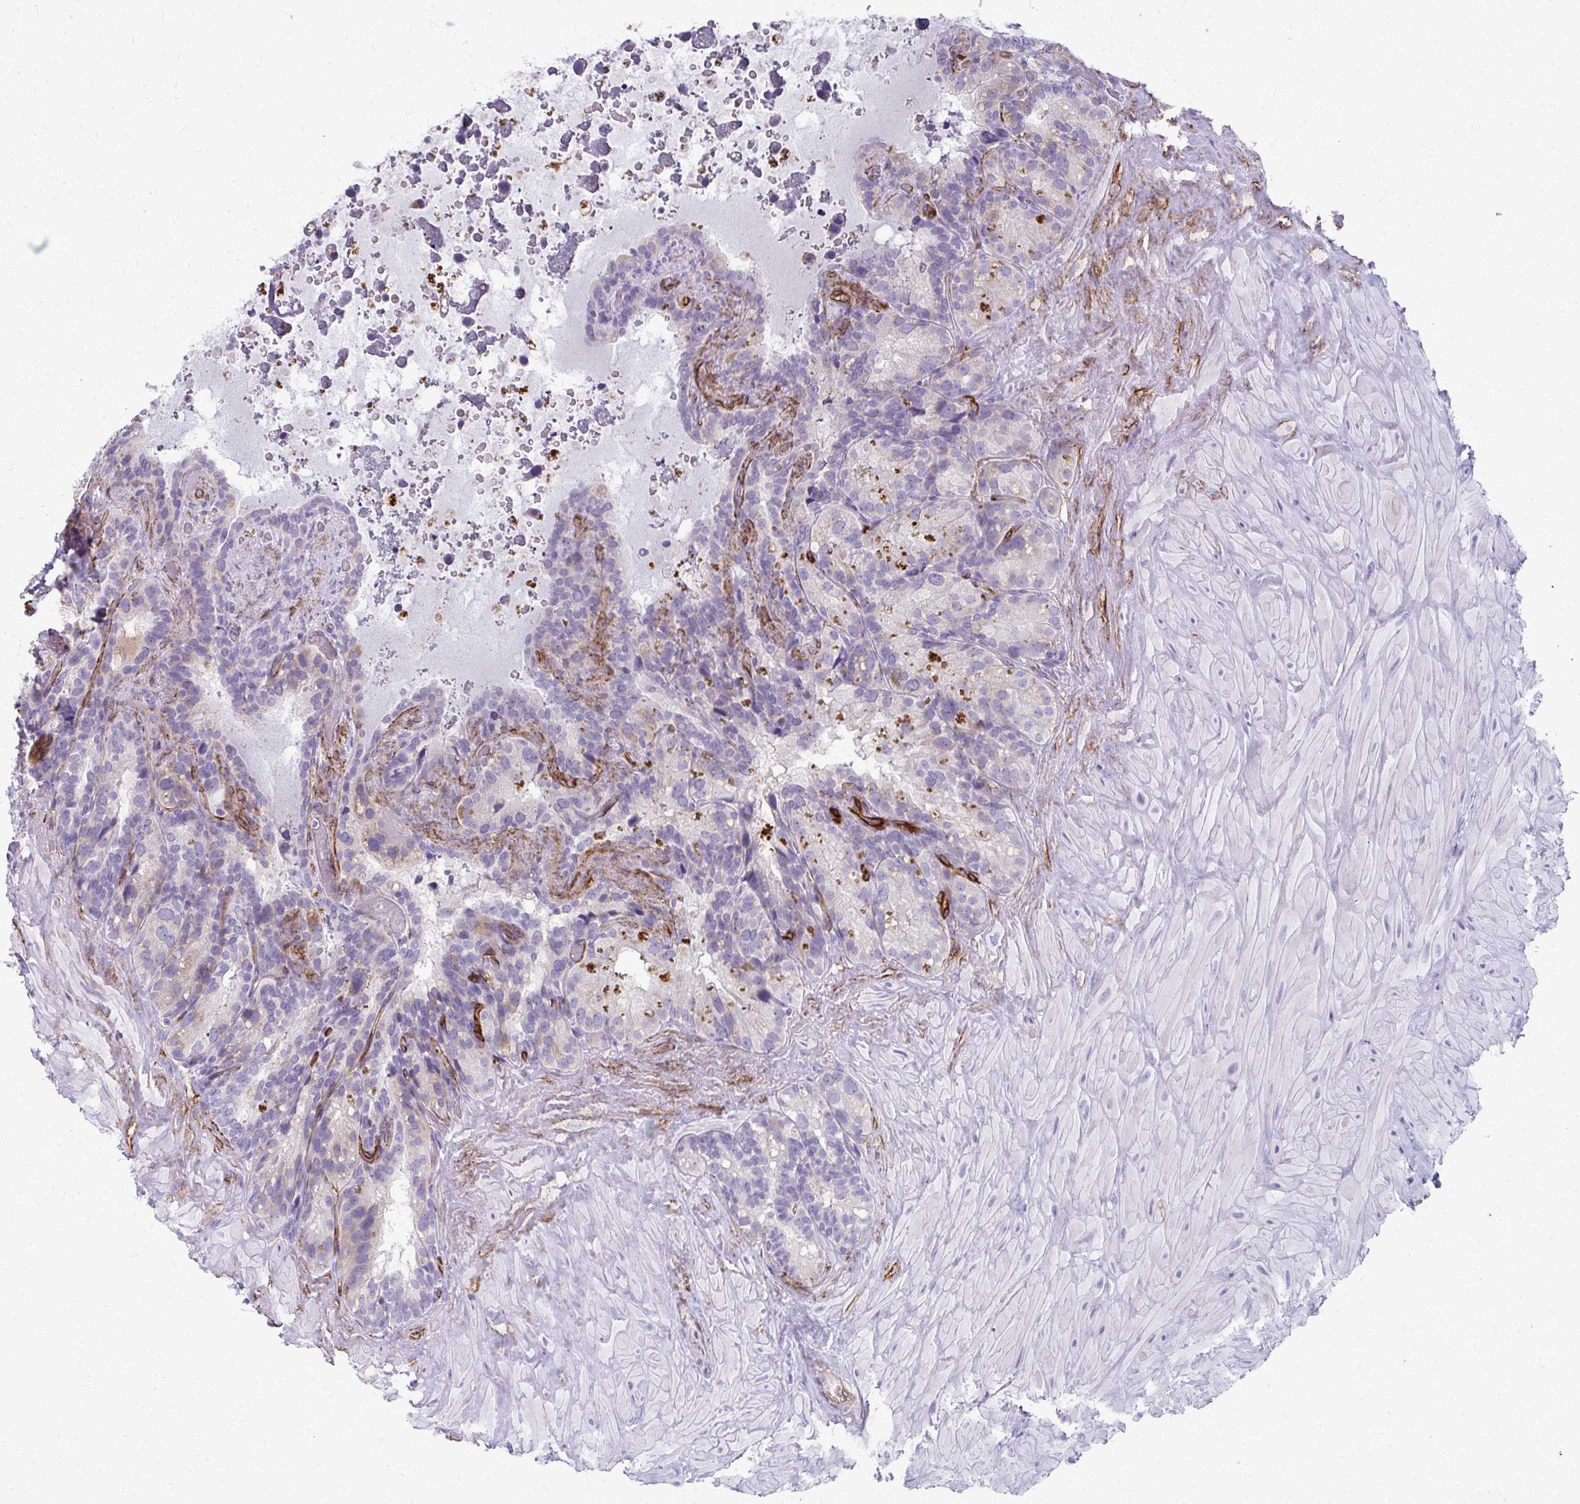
{"staining": {"intensity": "negative", "quantity": "none", "location": "none"}, "tissue": "seminal vesicle", "cell_type": "Glandular cells", "image_type": "normal", "snomed": [{"axis": "morphology", "description": "Normal tissue, NOS"}, {"axis": "topography", "description": "Seminal veicle"}], "caption": "The immunohistochemistry (IHC) histopathology image has no significant positivity in glandular cells of seminal vesicle. The staining is performed using DAB brown chromogen with nuclei counter-stained in using hematoxylin.", "gene": "ADIPOQ", "patient": {"sex": "male", "age": 60}}